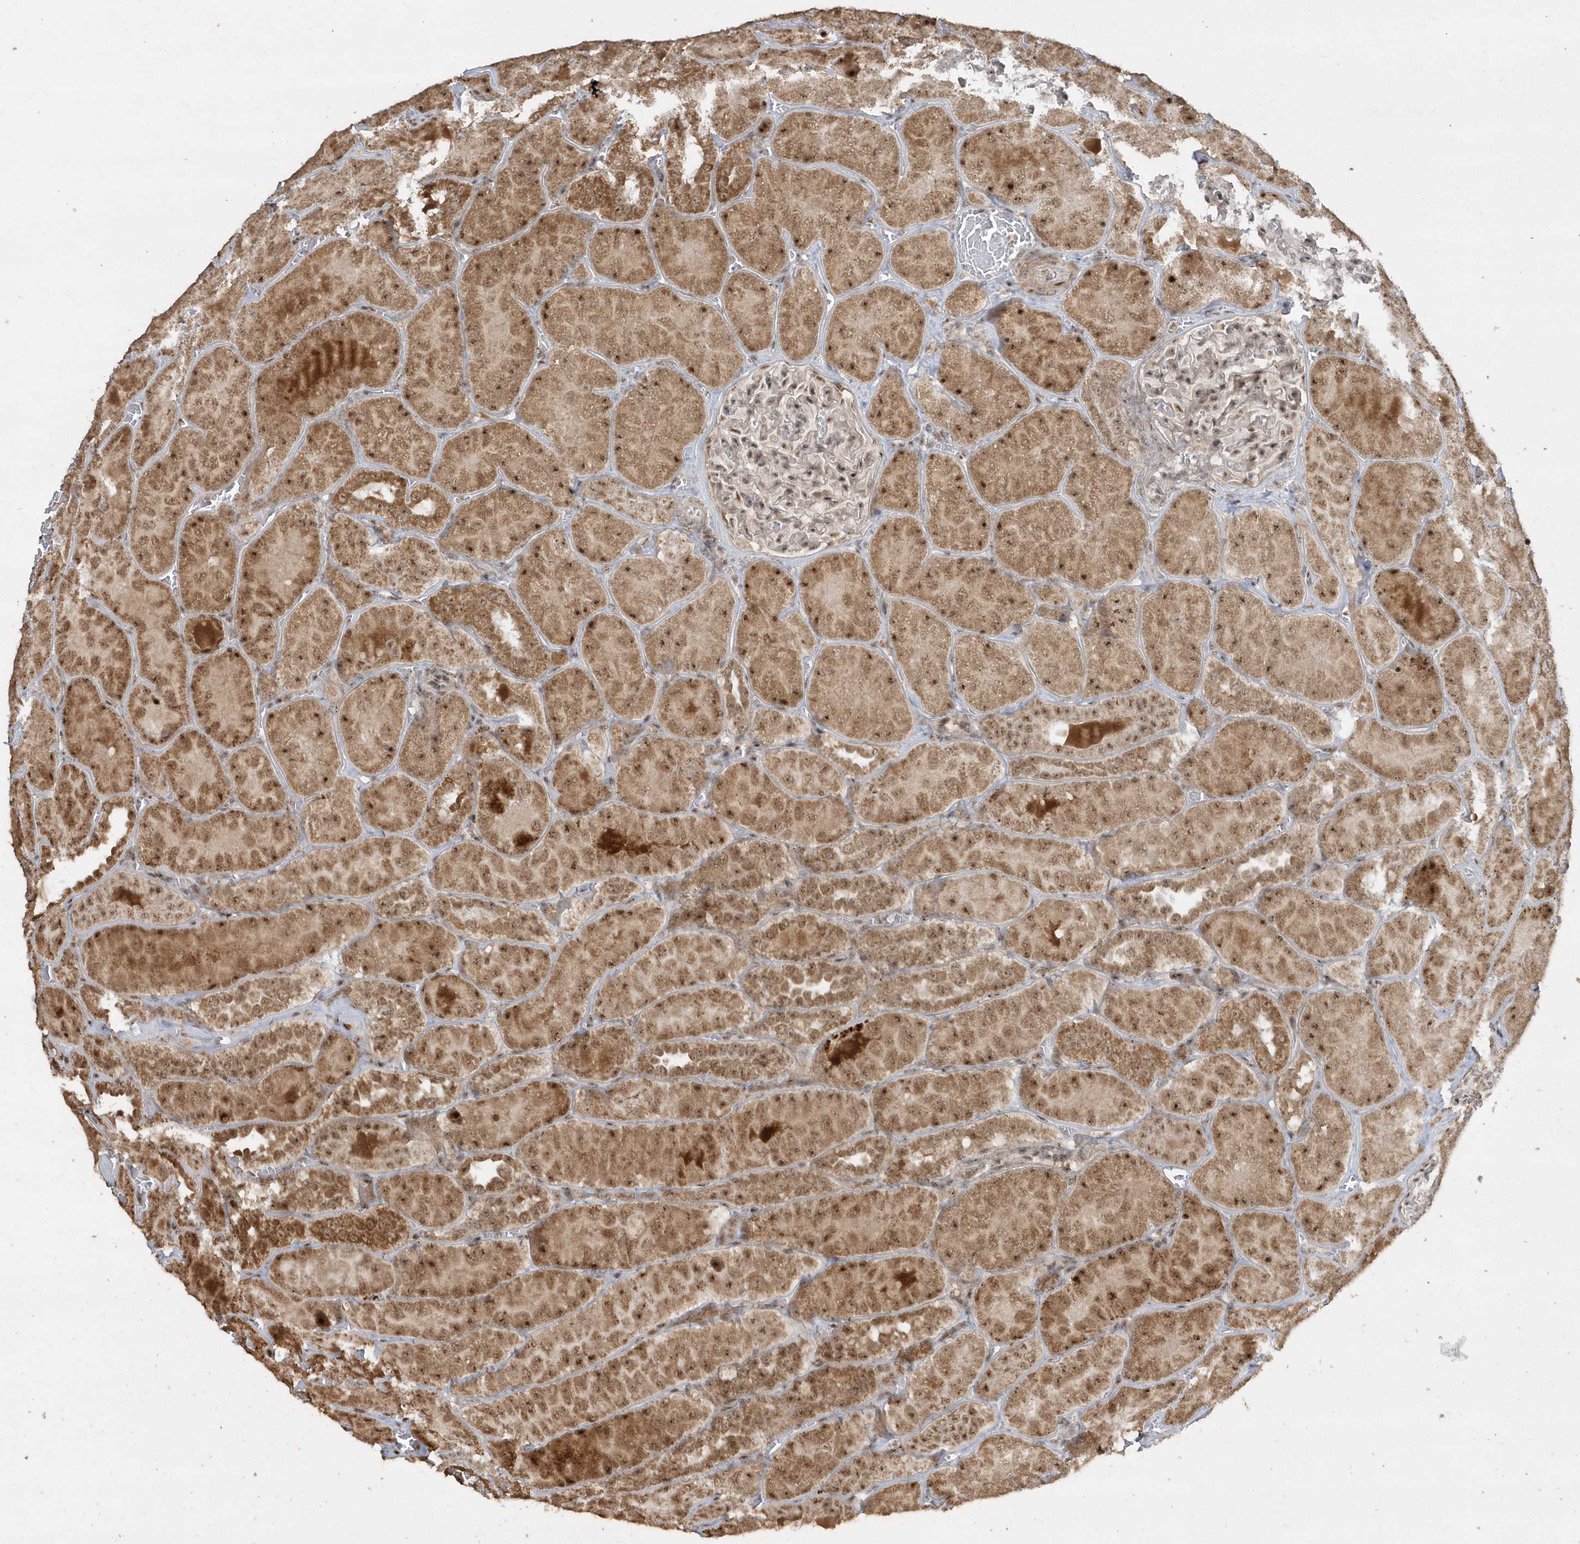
{"staining": {"intensity": "strong", "quantity": "25%-75%", "location": "nuclear"}, "tissue": "kidney", "cell_type": "Cells in glomeruli", "image_type": "normal", "snomed": [{"axis": "morphology", "description": "Normal tissue, NOS"}, {"axis": "topography", "description": "Kidney"}], "caption": "Strong nuclear positivity is appreciated in approximately 25%-75% of cells in glomeruli in normal kidney.", "gene": "POLR3B", "patient": {"sex": "male", "age": 28}}